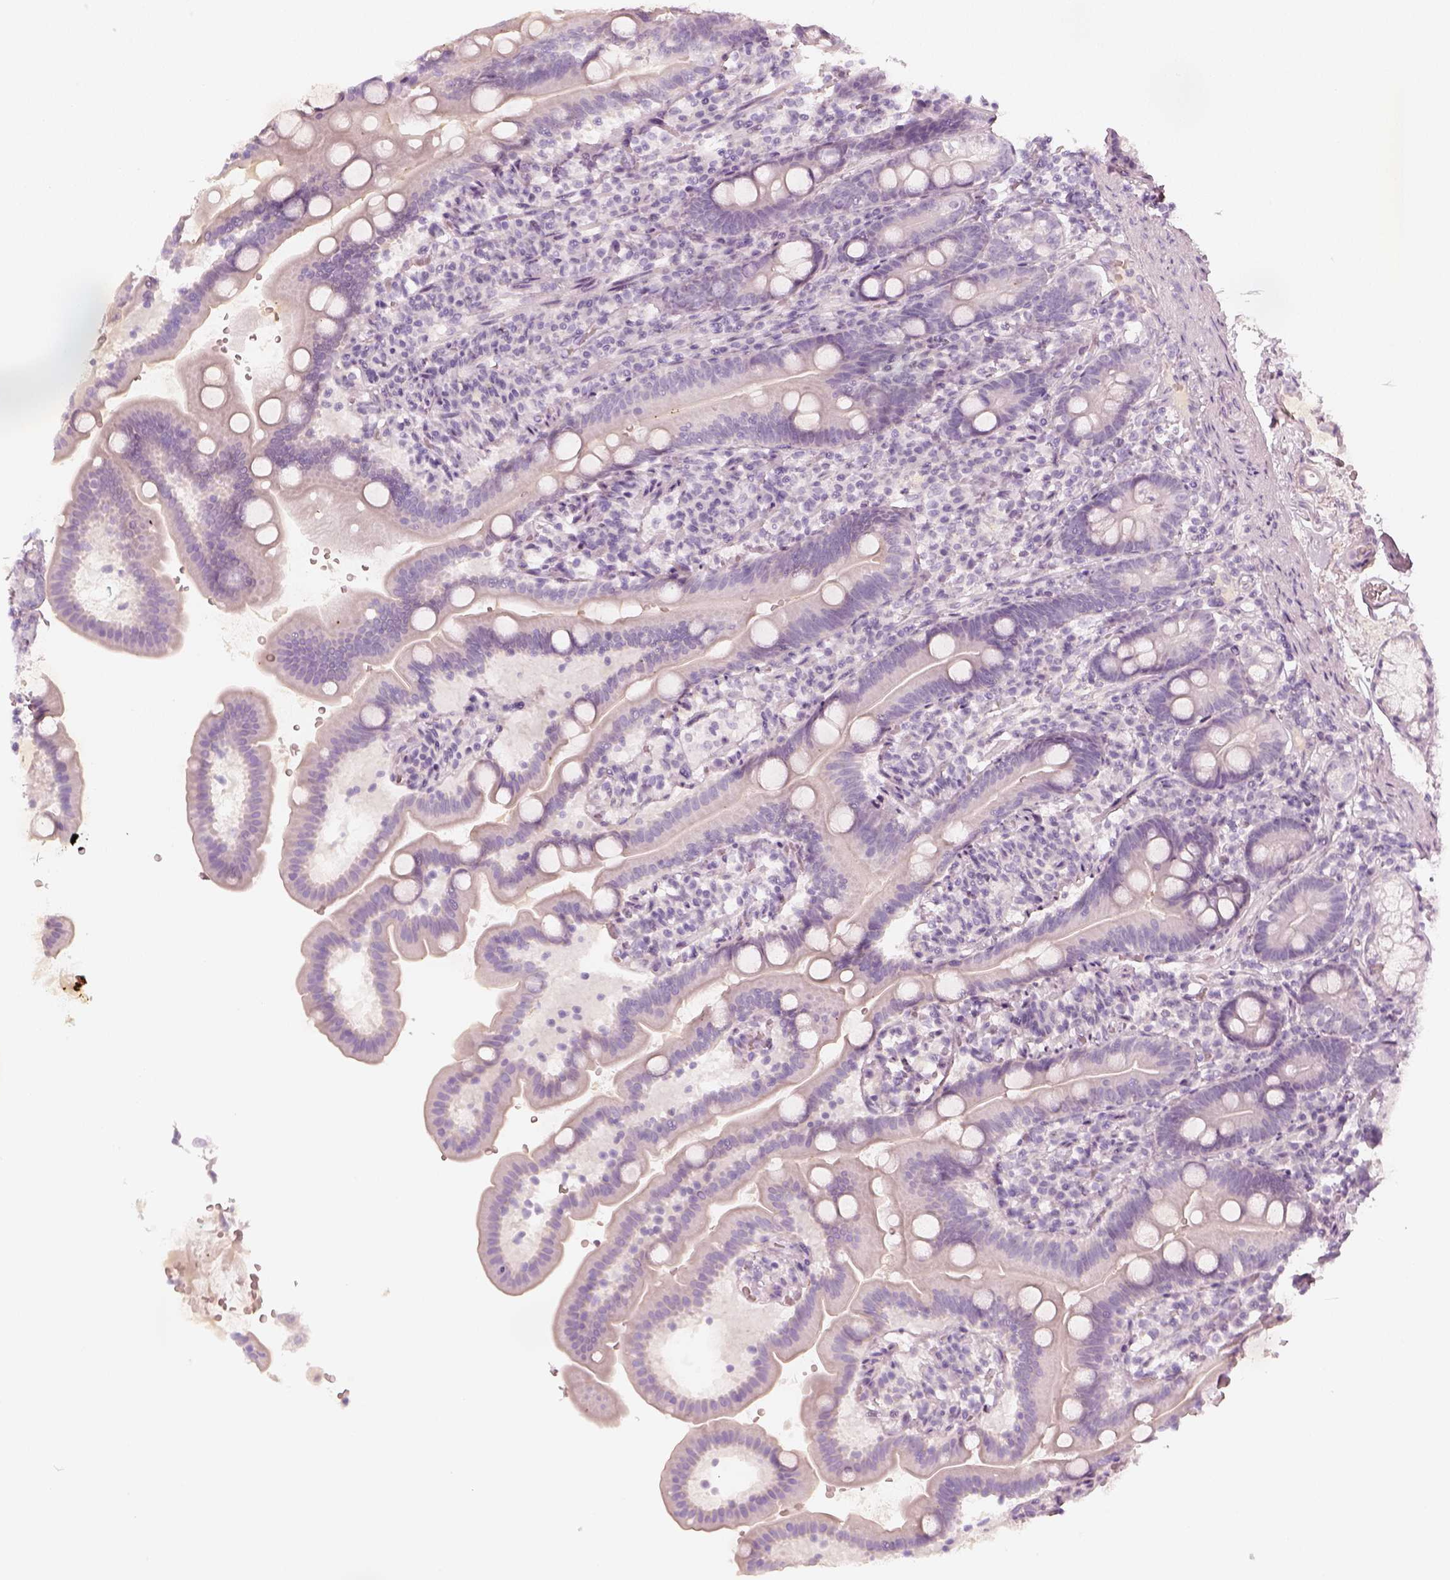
{"staining": {"intensity": "negative", "quantity": "none", "location": "none"}, "tissue": "duodenum", "cell_type": "Glandular cells", "image_type": "normal", "snomed": [{"axis": "morphology", "description": "Normal tissue, NOS"}, {"axis": "topography", "description": "Duodenum"}], "caption": "Protein analysis of benign duodenum exhibits no significant positivity in glandular cells.", "gene": "KRT82", "patient": {"sex": "female", "age": 67}}